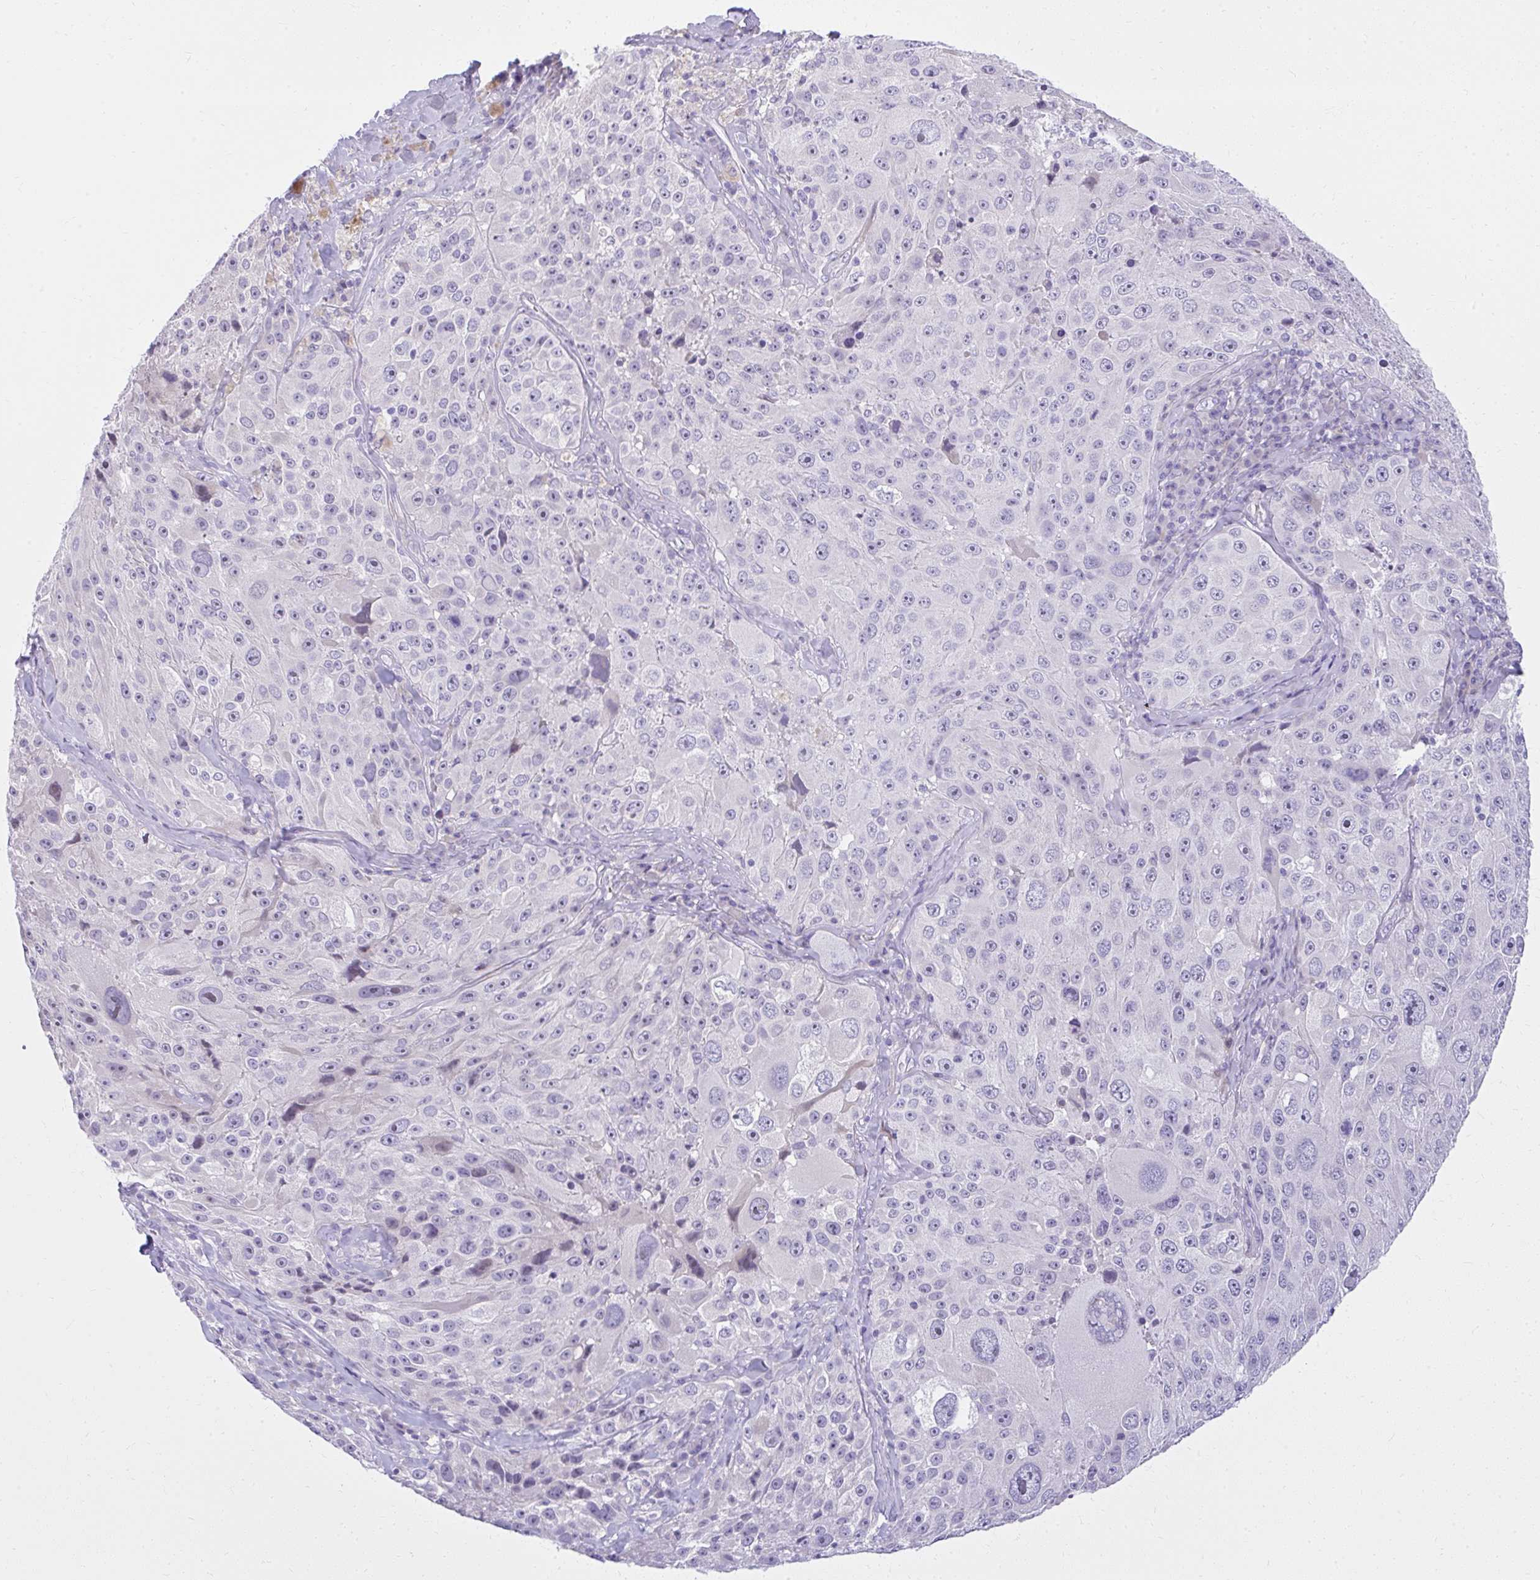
{"staining": {"intensity": "negative", "quantity": "none", "location": "none"}, "tissue": "melanoma", "cell_type": "Tumor cells", "image_type": "cancer", "snomed": [{"axis": "morphology", "description": "Malignant melanoma, Metastatic site"}, {"axis": "topography", "description": "Lymph node"}], "caption": "Immunohistochemistry (IHC) image of melanoma stained for a protein (brown), which reveals no expression in tumor cells.", "gene": "PRAP1", "patient": {"sex": "male", "age": 62}}